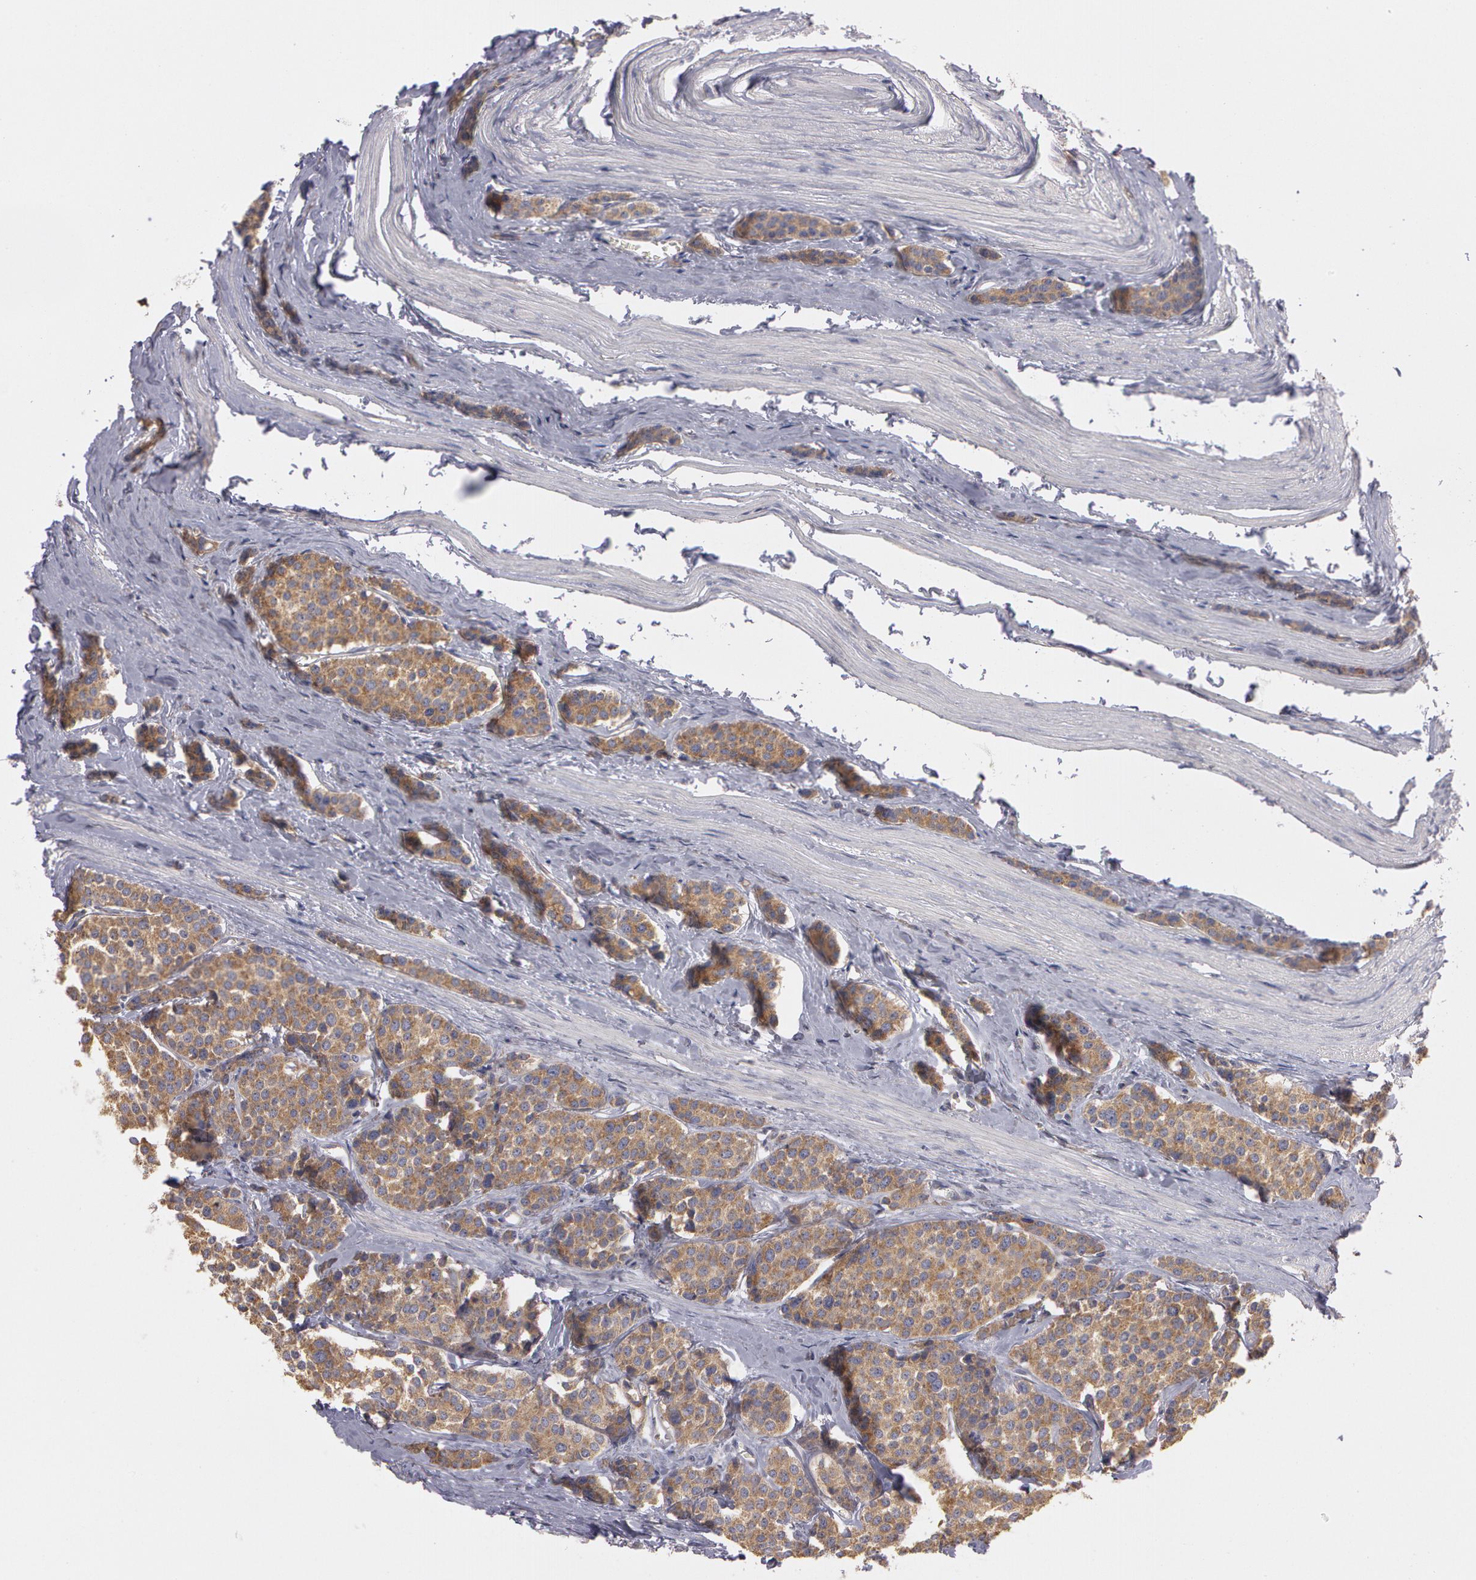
{"staining": {"intensity": "moderate", "quantity": ">75%", "location": "cytoplasmic/membranous"}, "tissue": "carcinoid", "cell_type": "Tumor cells", "image_type": "cancer", "snomed": [{"axis": "morphology", "description": "Carcinoid, malignant, NOS"}, {"axis": "topography", "description": "Small intestine"}], "caption": "Human malignant carcinoid stained for a protein (brown) exhibits moderate cytoplasmic/membranous positive expression in approximately >75% of tumor cells.", "gene": "NEK9", "patient": {"sex": "male", "age": 60}}